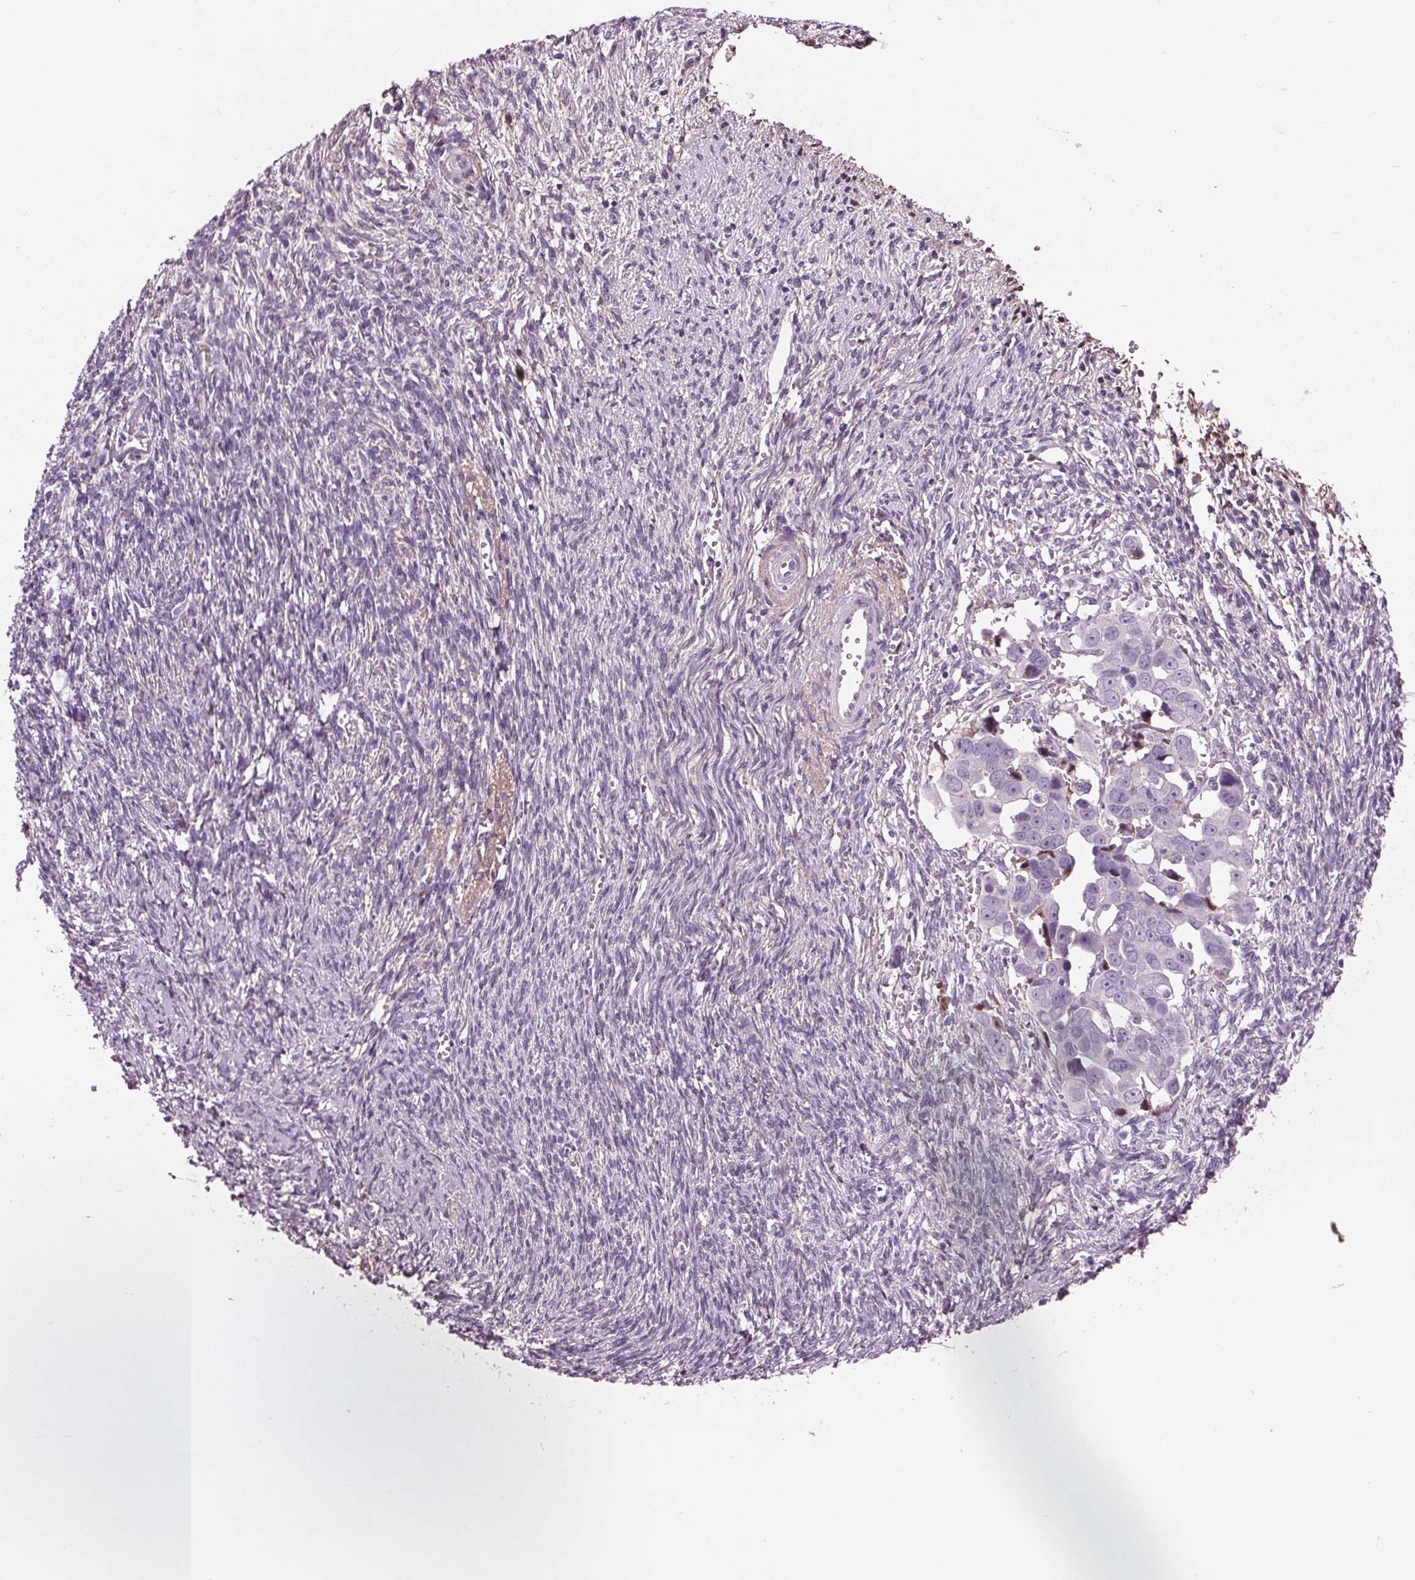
{"staining": {"intensity": "negative", "quantity": "none", "location": "none"}, "tissue": "ovarian cancer", "cell_type": "Tumor cells", "image_type": "cancer", "snomed": [{"axis": "morphology", "description": "Cystadenocarcinoma, serous, NOS"}, {"axis": "topography", "description": "Ovary"}], "caption": "Histopathology image shows no protein staining in tumor cells of ovarian cancer tissue.", "gene": "C6", "patient": {"sex": "female", "age": 59}}